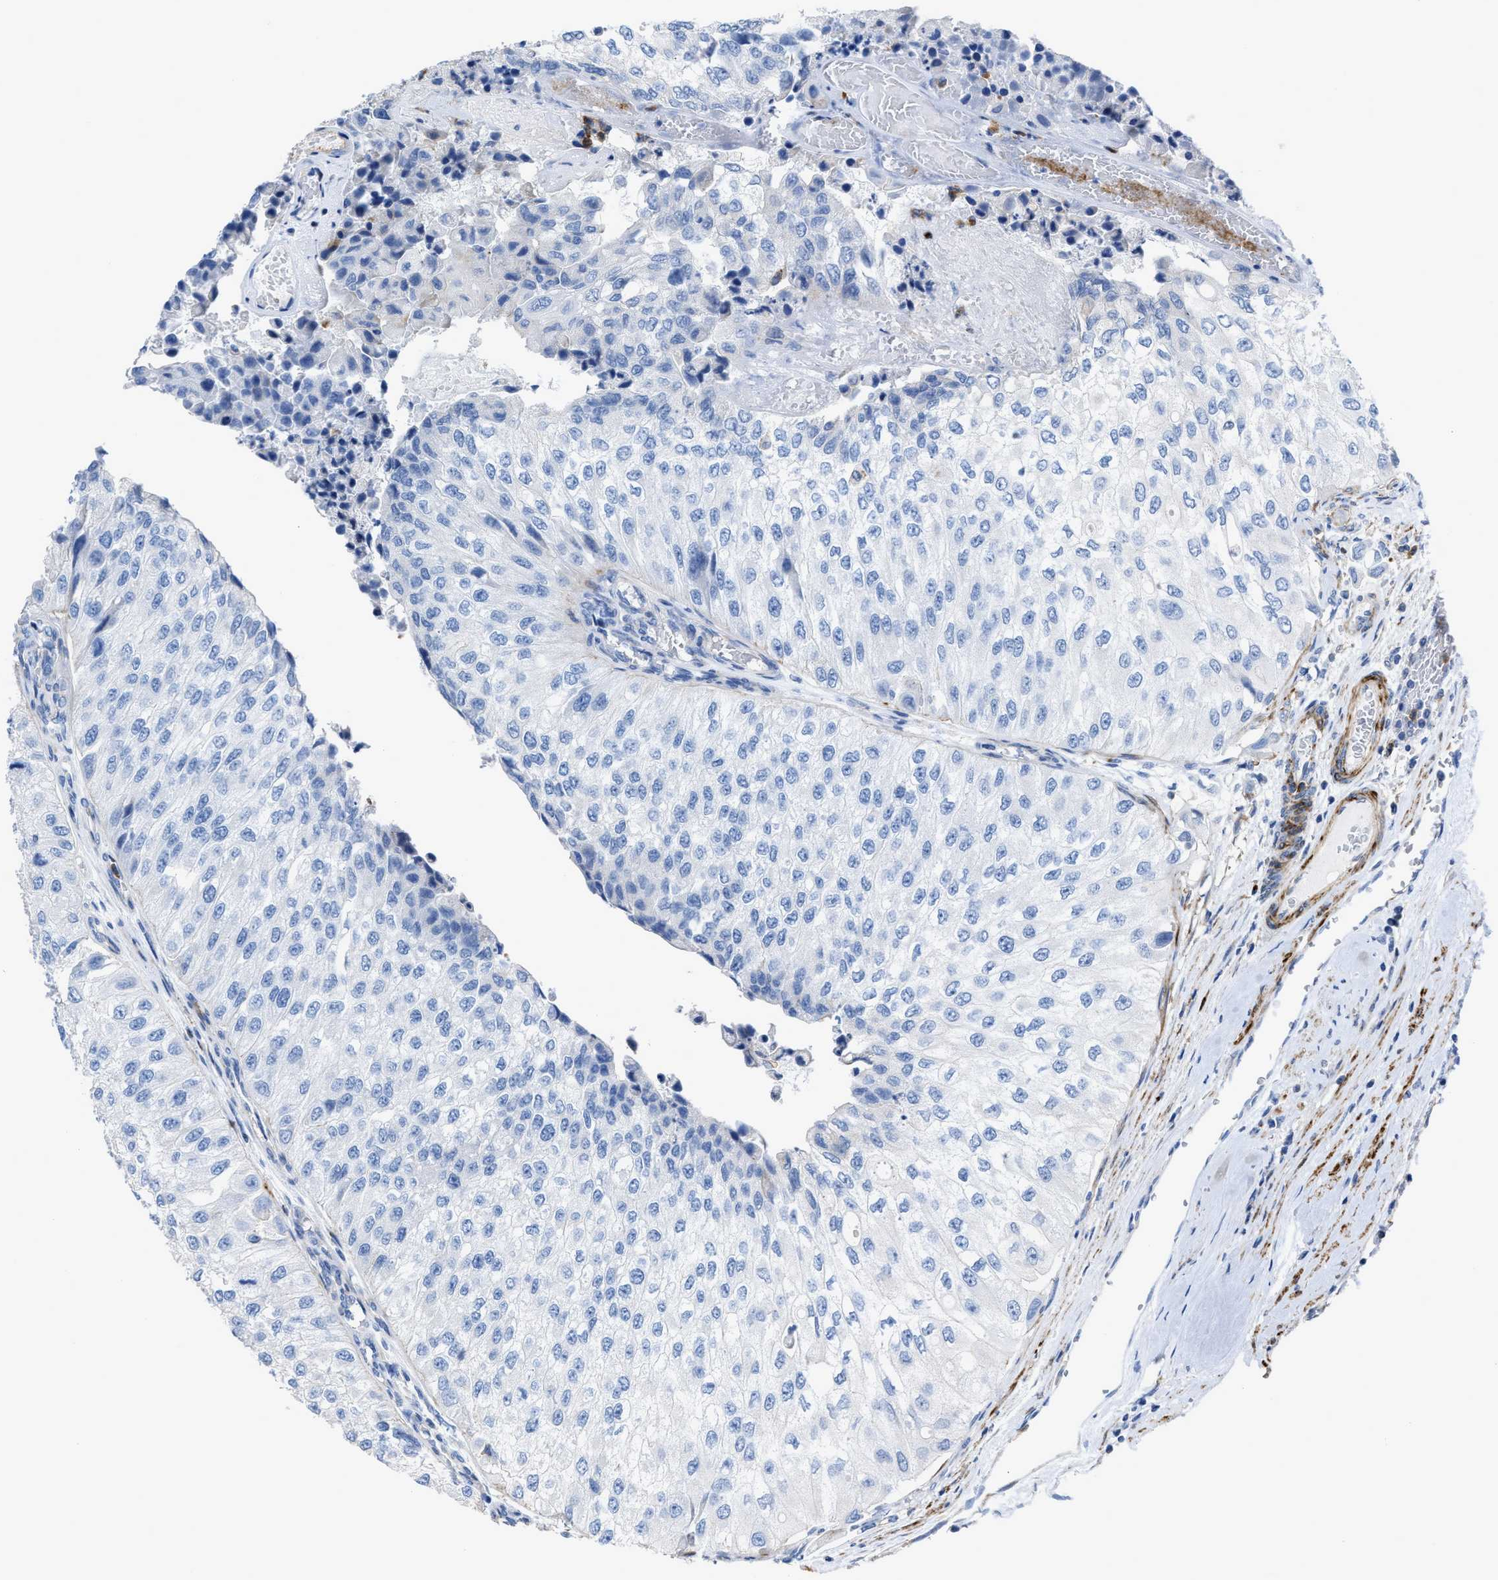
{"staining": {"intensity": "negative", "quantity": "none", "location": "none"}, "tissue": "urothelial cancer", "cell_type": "Tumor cells", "image_type": "cancer", "snomed": [{"axis": "morphology", "description": "Urothelial carcinoma, High grade"}, {"axis": "topography", "description": "Kidney"}, {"axis": "topography", "description": "Urinary bladder"}], "caption": "The histopathology image displays no significant expression in tumor cells of urothelial carcinoma (high-grade).", "gene": "PRMT2", "patient": {"sex": "male", "age": 77}}